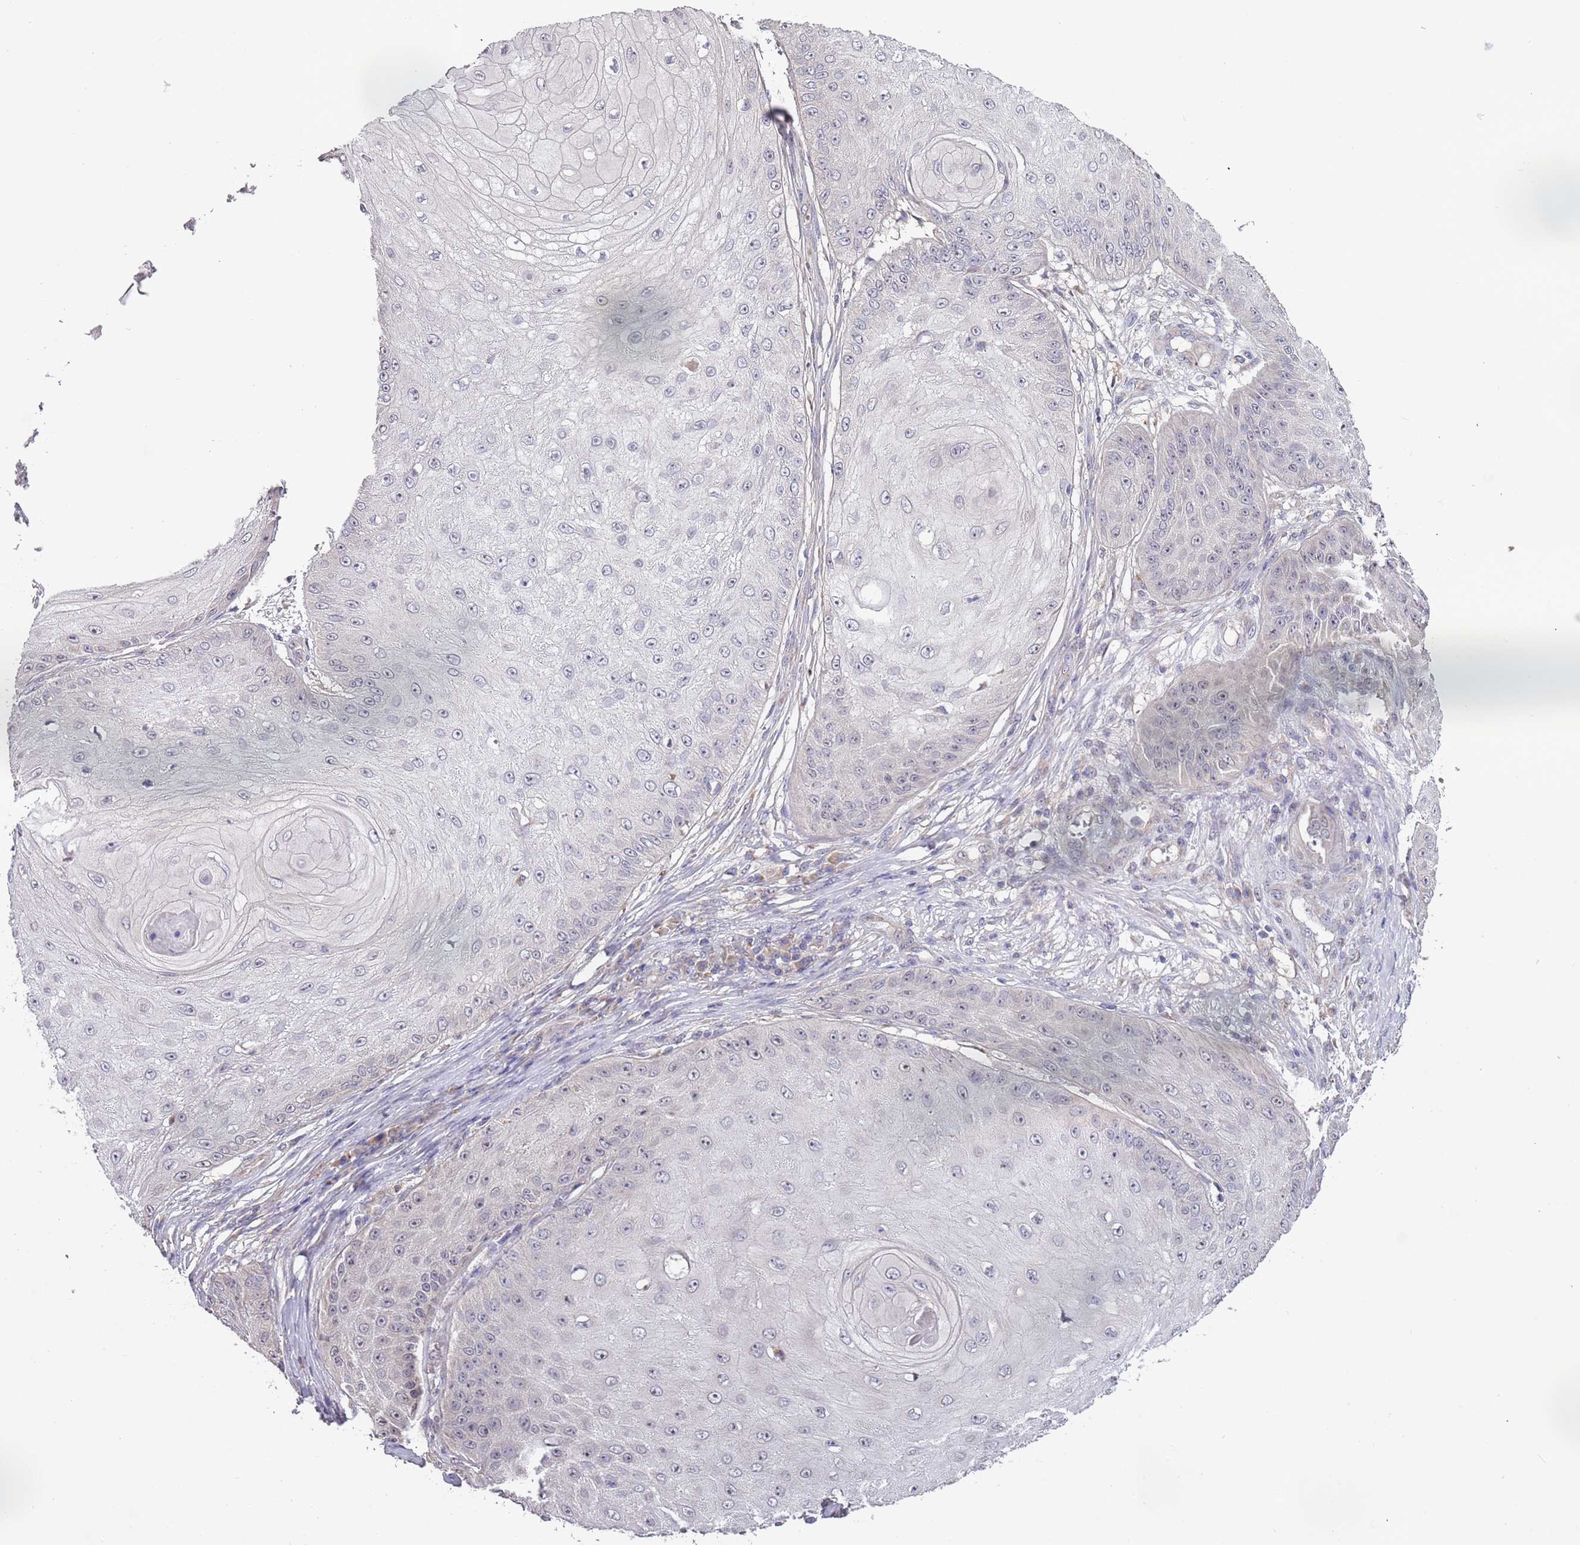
{"staining": {"intensity": "weak", "quantity": "<25%", "location": "nuclear"}, "tissue": "skin cancer", "cell_type": "Tumor cells", "image_type": "cancer", "snomed": [{"axis": "morphology", "description": "Squamous cell carcinoma, NOS"}, {"axis": "topography", "description": "Skin"}], "caption": "A high-resolution histopathology image shows immunohistochemistry staining of squamous cell carcinoma (skin), which exhibits no significant positivity in tumor cells. The staining was performed using DAB (3,3'-diaminobenzidine) to visualize the protein expression in brown, while the nuclei were stained in blue with hematoxylin (Magnification: 20x).", "gene": "TMEM64", "patient": {"sex": "male", "age": 70}}